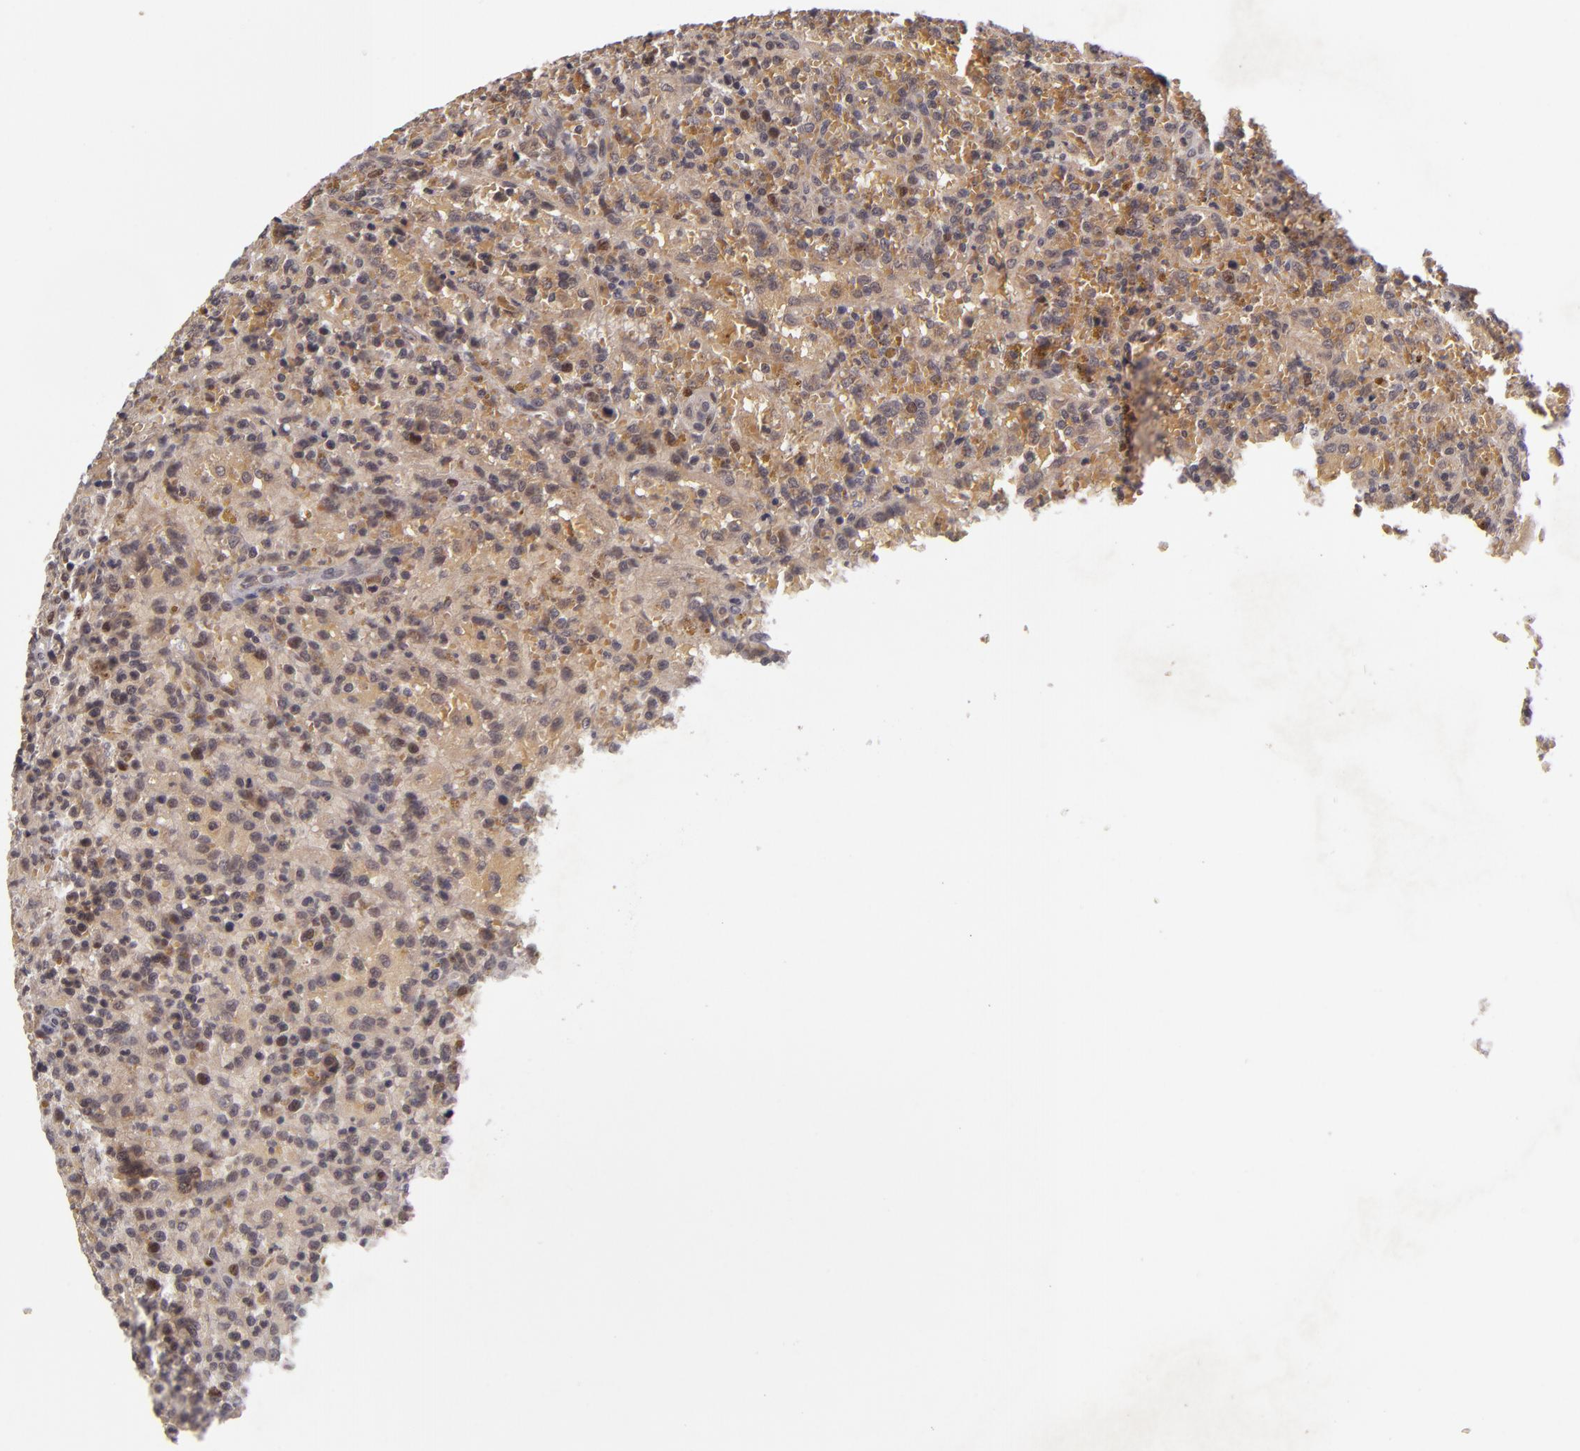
{"staining": {"intensity": "strong", "quantity": "<25%", "location": "nuclear"}, "tissue": "lymphoma", "cell_type": "Tumor cells", "image_type": "cancer", "snomed": [{"axis": "morphology", "description": "Malignant lymphoma, non-Hodgkin's type, High grade"}, {"axis": "topography", "description": "Spleen"}, {"axis": "topography", "description": "Lymph node"}], "caption": "Immunohistochemistry (IHC) (DAB) staining of human malignant lymphoma, non-Hodgkin's type (high-grade) shows strong nuclear protein positivity in about <25% of tumor cells.", "gene": "CDC7", "patient": {"sex": "female", "age": 70}}